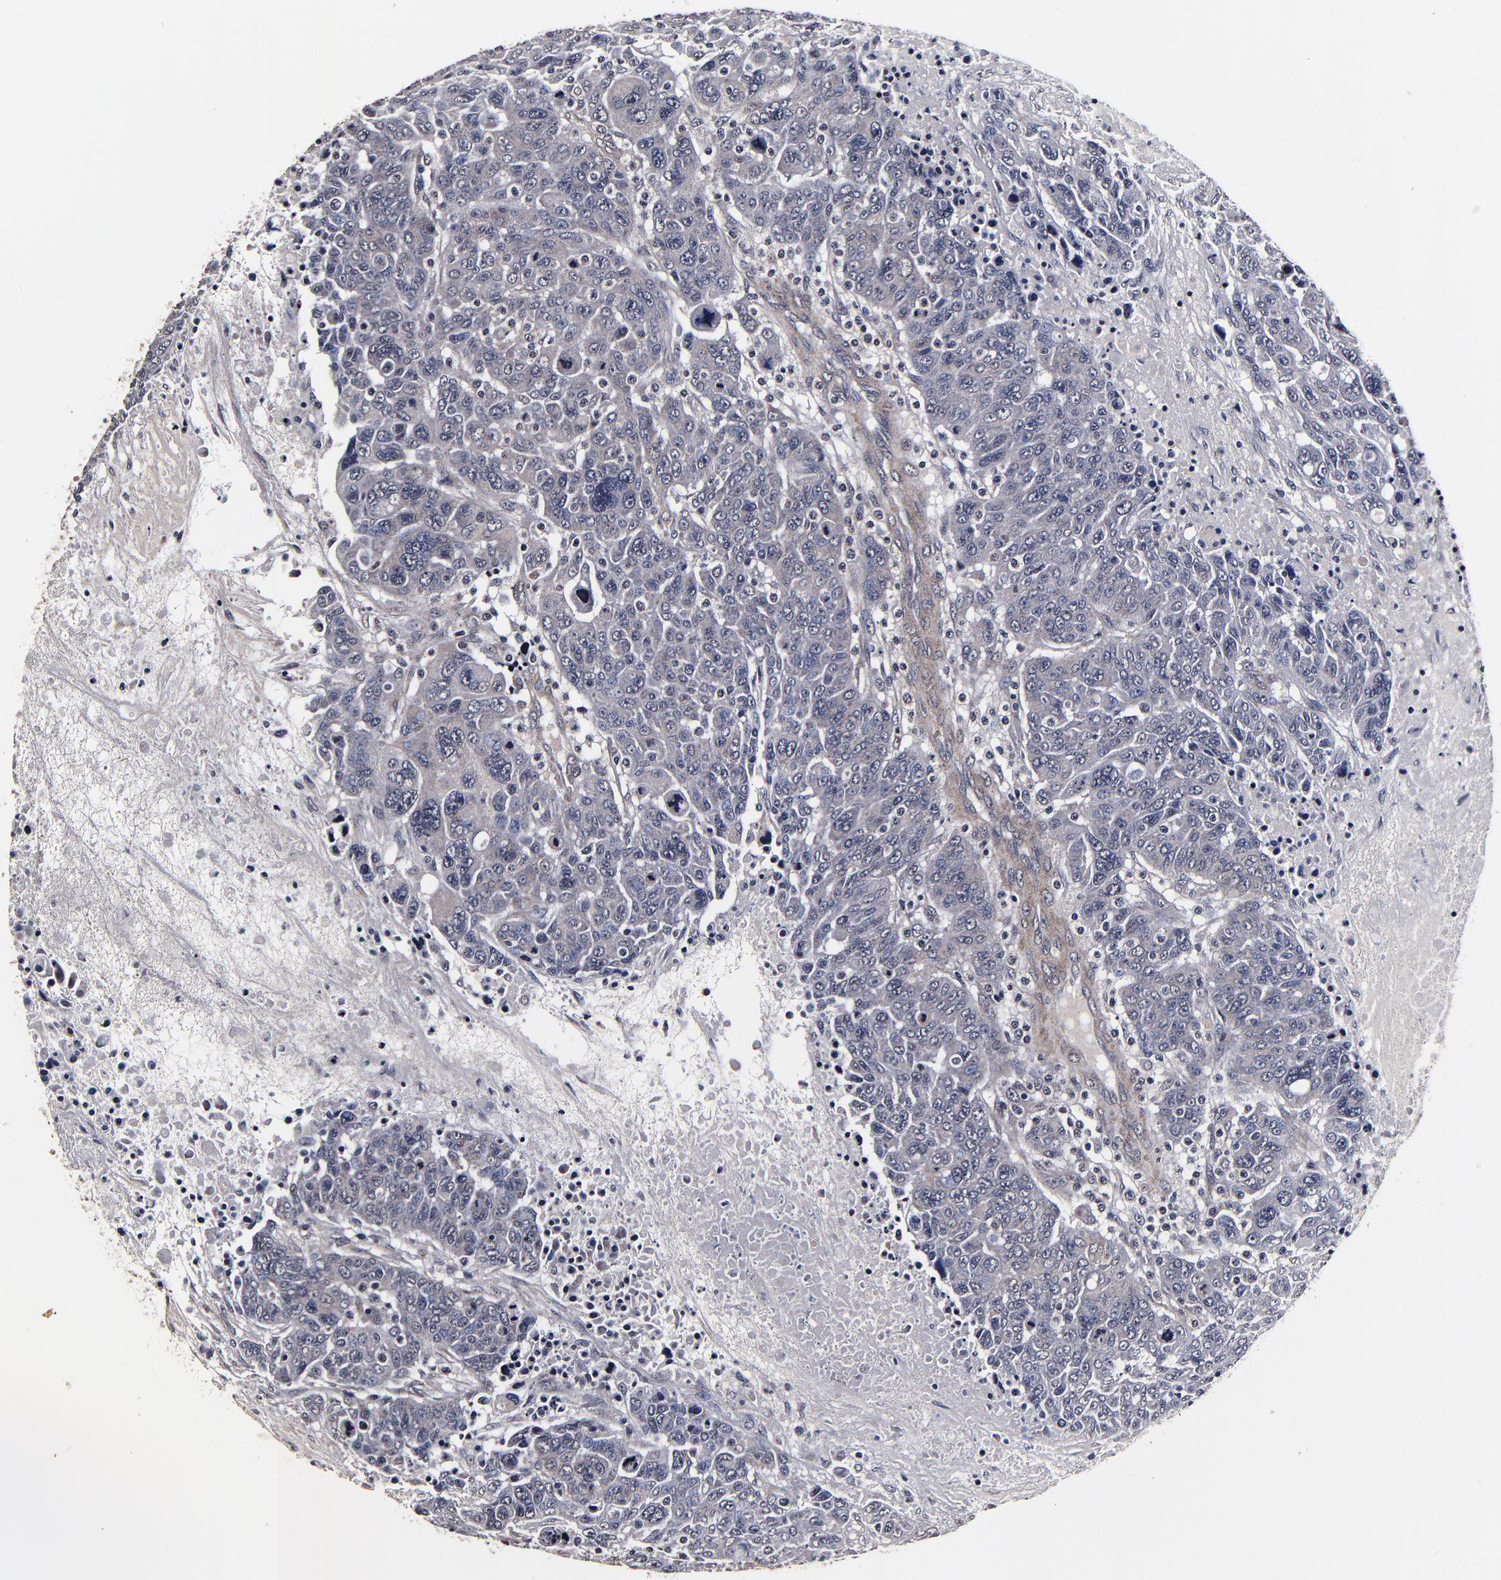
{"staining": {"intensity": "weak", "quantity": "25%-75%", "location": "cytoplasmic/membranous"}, "tissue": "breast cancer", "cell_type": "Tumor cells", "image_type": "cancer", "snomed": [{"axis": "morphology", "description": "Duct carcinoma"}, {"axis": "topography", "description": "Breast"}], "caption": "DAB (3,3'-diaminobenzidine) immunohistochemical staining of human intraductal carcinoma (breast) exhibits weak cytoplasmic/membranous protein positivity in approximately 25%-75% of tumor cells. The staining was performed using DAB, with brown indicating positive protein expression. Nuclei are stained blue with hematoxylin.", "gene": "MMP15", "patient": {"sex": "female", "age": 37}}